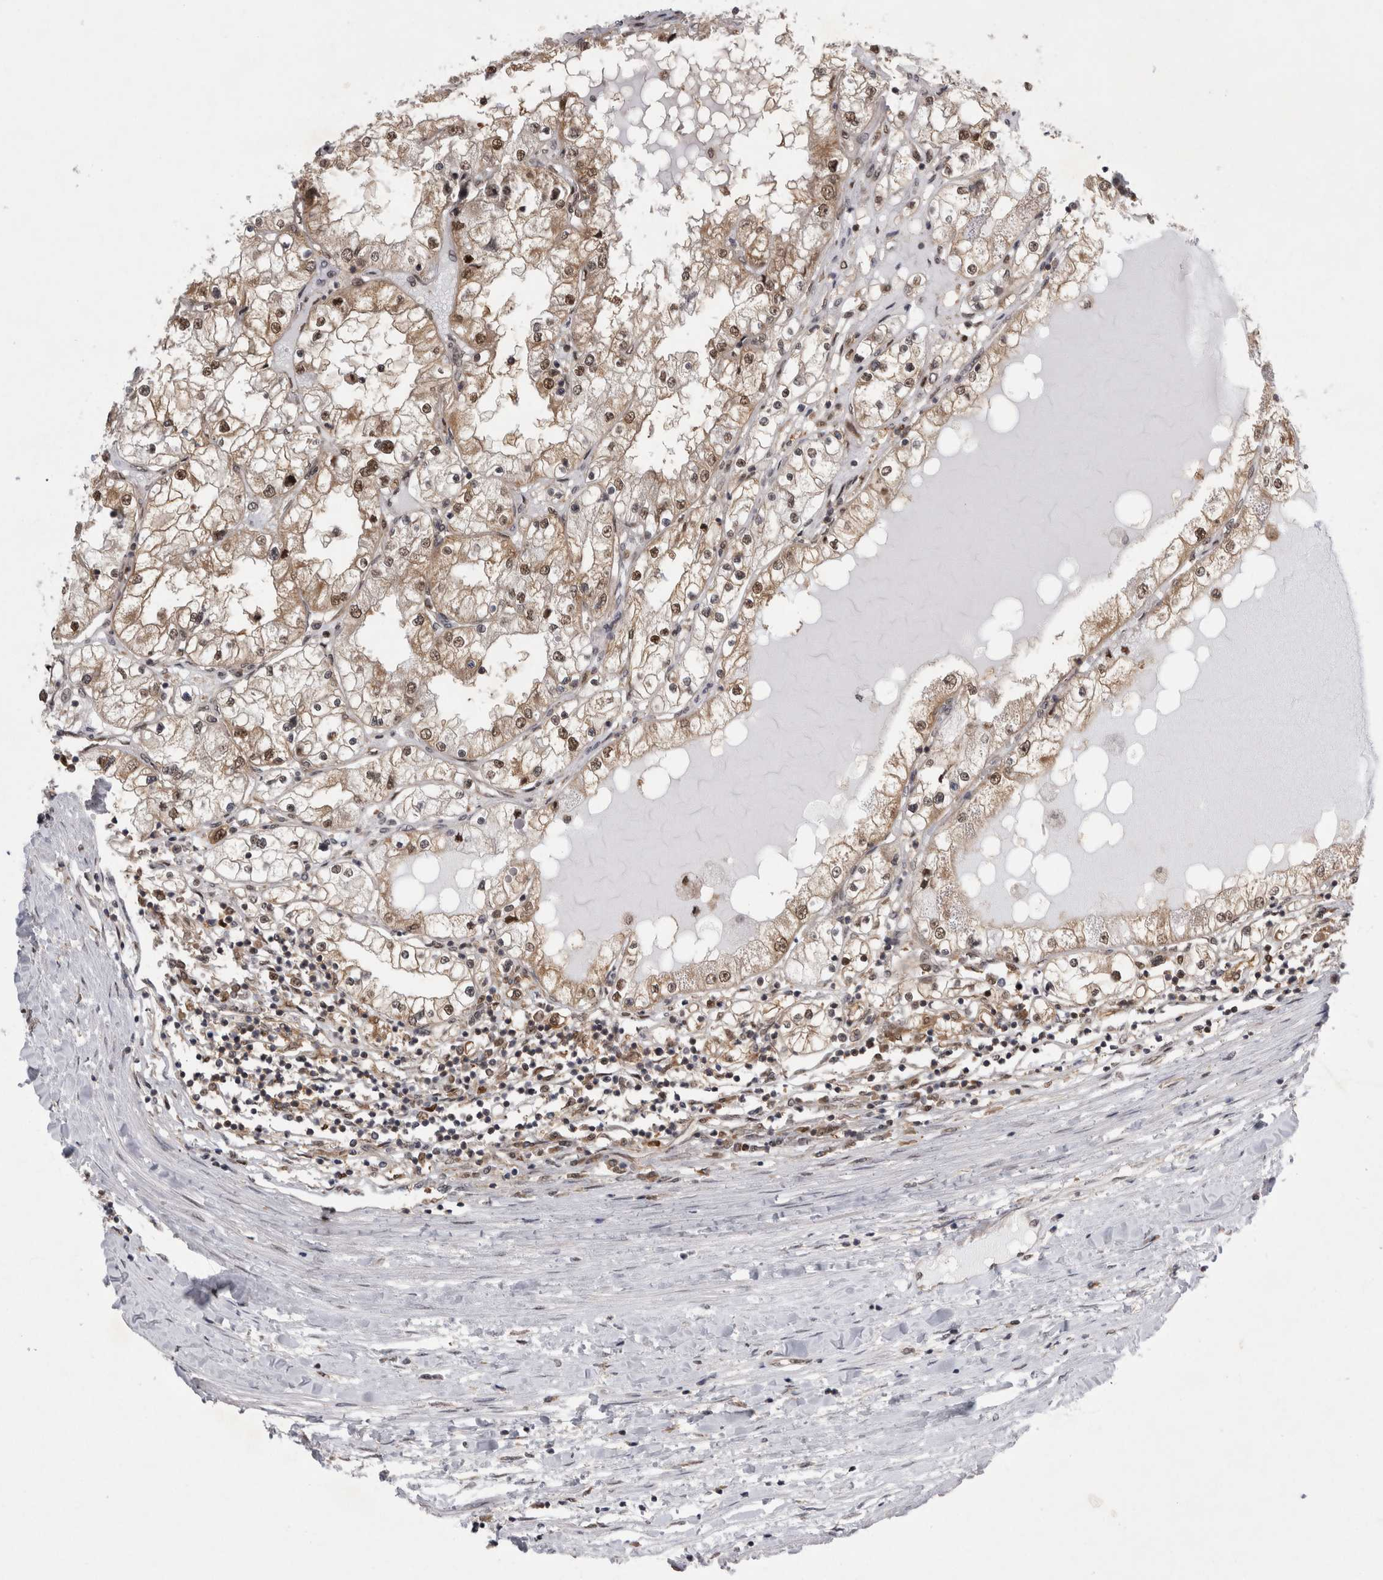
{"staining": {"intensity": "moderate", "quantity": ">75%", "location": "cytoplasmic/membranous,nuclear"}, "tissue": "renal cancer", "cell_type": "Tumor cells", "image_type": "cancer", "snomed": [{"axis": "morphology", "description": "Adenocarcinoma, NOS"}, {"axis": "topography", "description": "Kidney"}], "caption": "This image demonstrates renal cancer stained with immunohistochemistry (IHC) to label a protein in brown. The cytoplasmic/membranous and nuclear of tumor cells show moderate positivity for the protein. Nuclei are counter-stained blue.", "gene": "PSMB2", "patient": {"sex": "male", "age": 68}}